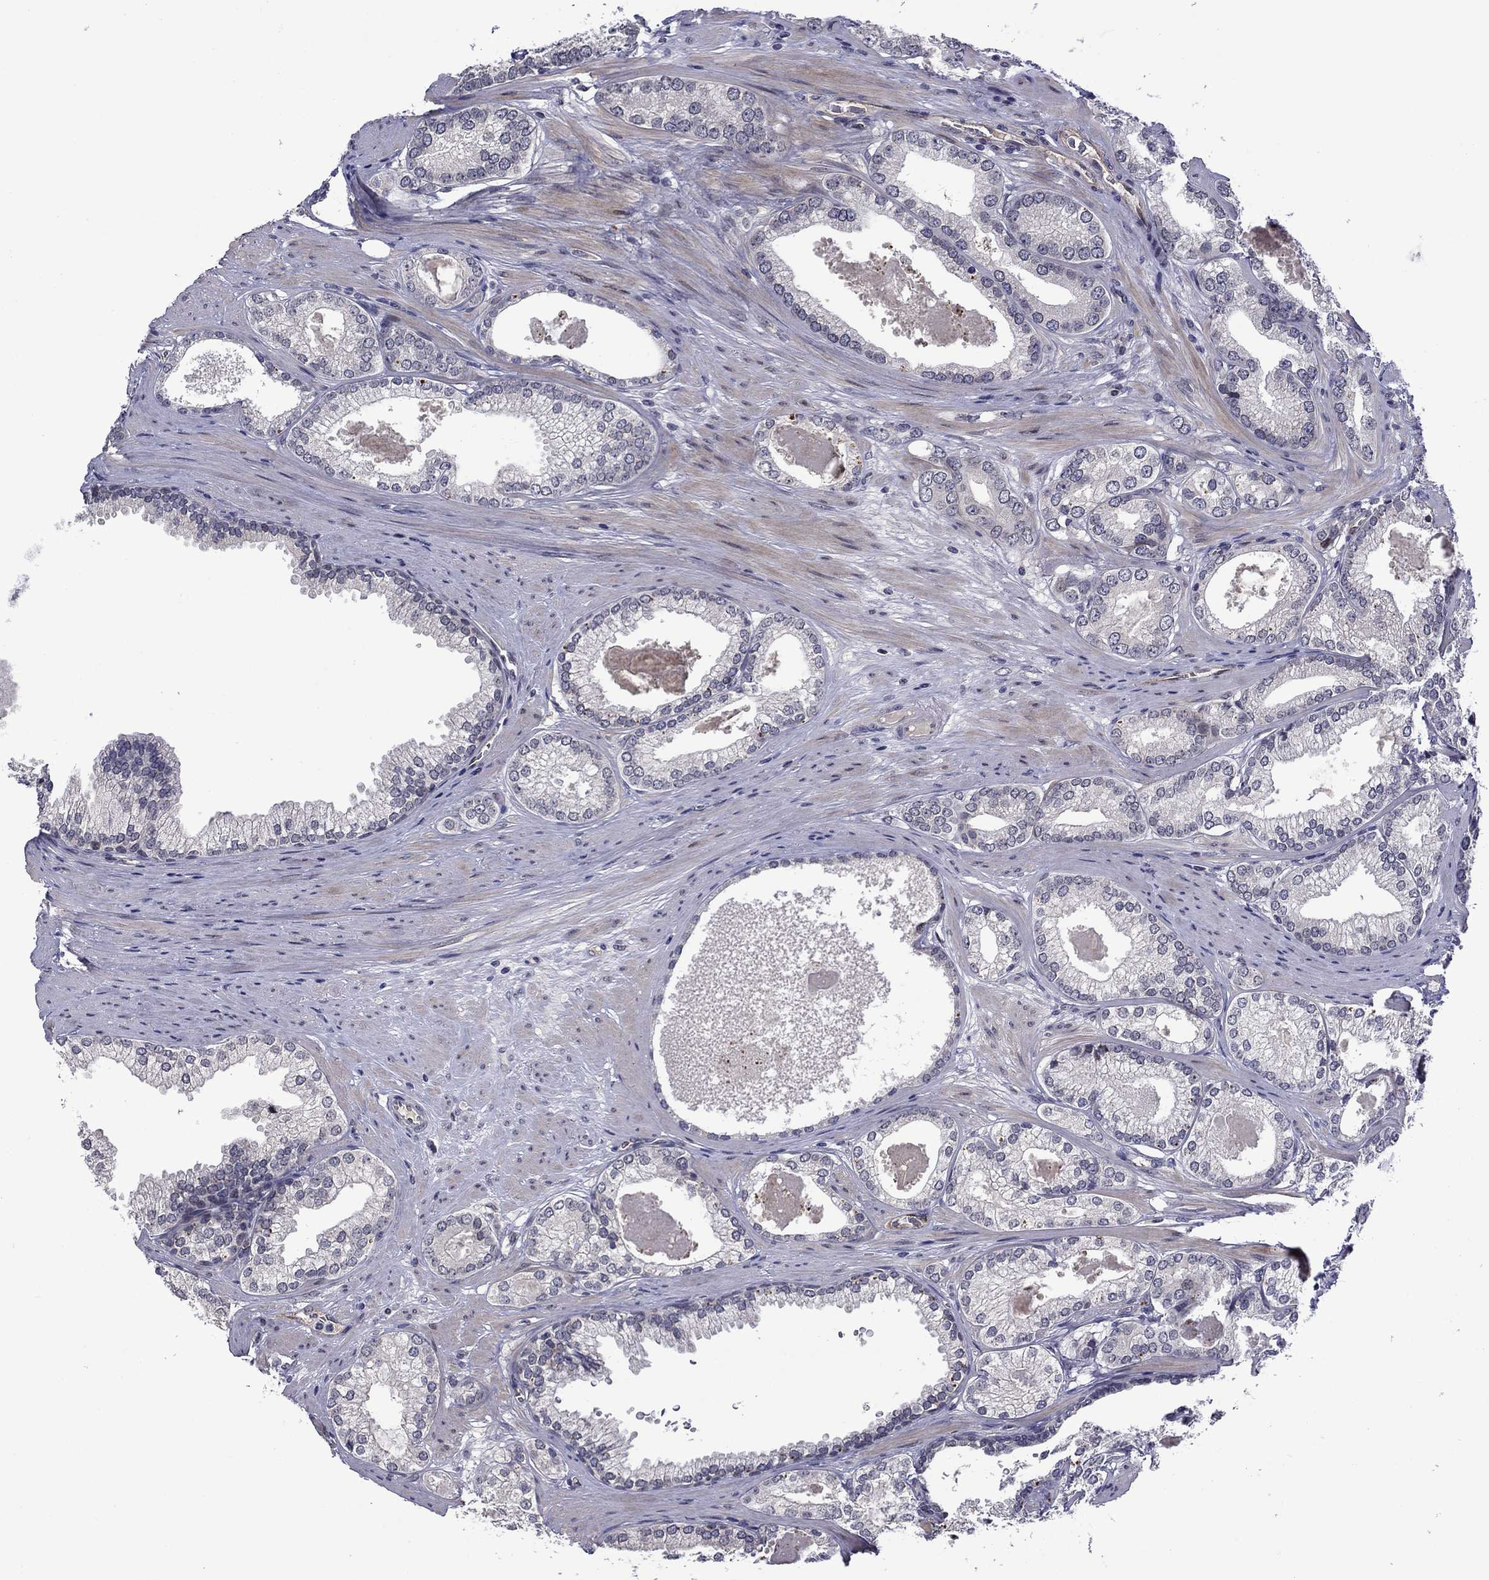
{"staining": {"intensity": "negative", "quantity": "none", "location": "none"}, "tissue": "prostate cancer", "cell_type": "Tumor cells", "image_type": "cancer", "snomed": [{"axis": "morphology", "description": "Adenocarcinoma, High grade"}, {"axis": "topography", "description": "Prostate and seminal vesicle, NOS"}], "caption": "Immunohistochemistry (IHC) image of prostate cancer stained for a protein (brown), which reveals no staining in tumor cells.", "gene": "SLITRK1", "patient": {"sex": "male", "age": 62}}